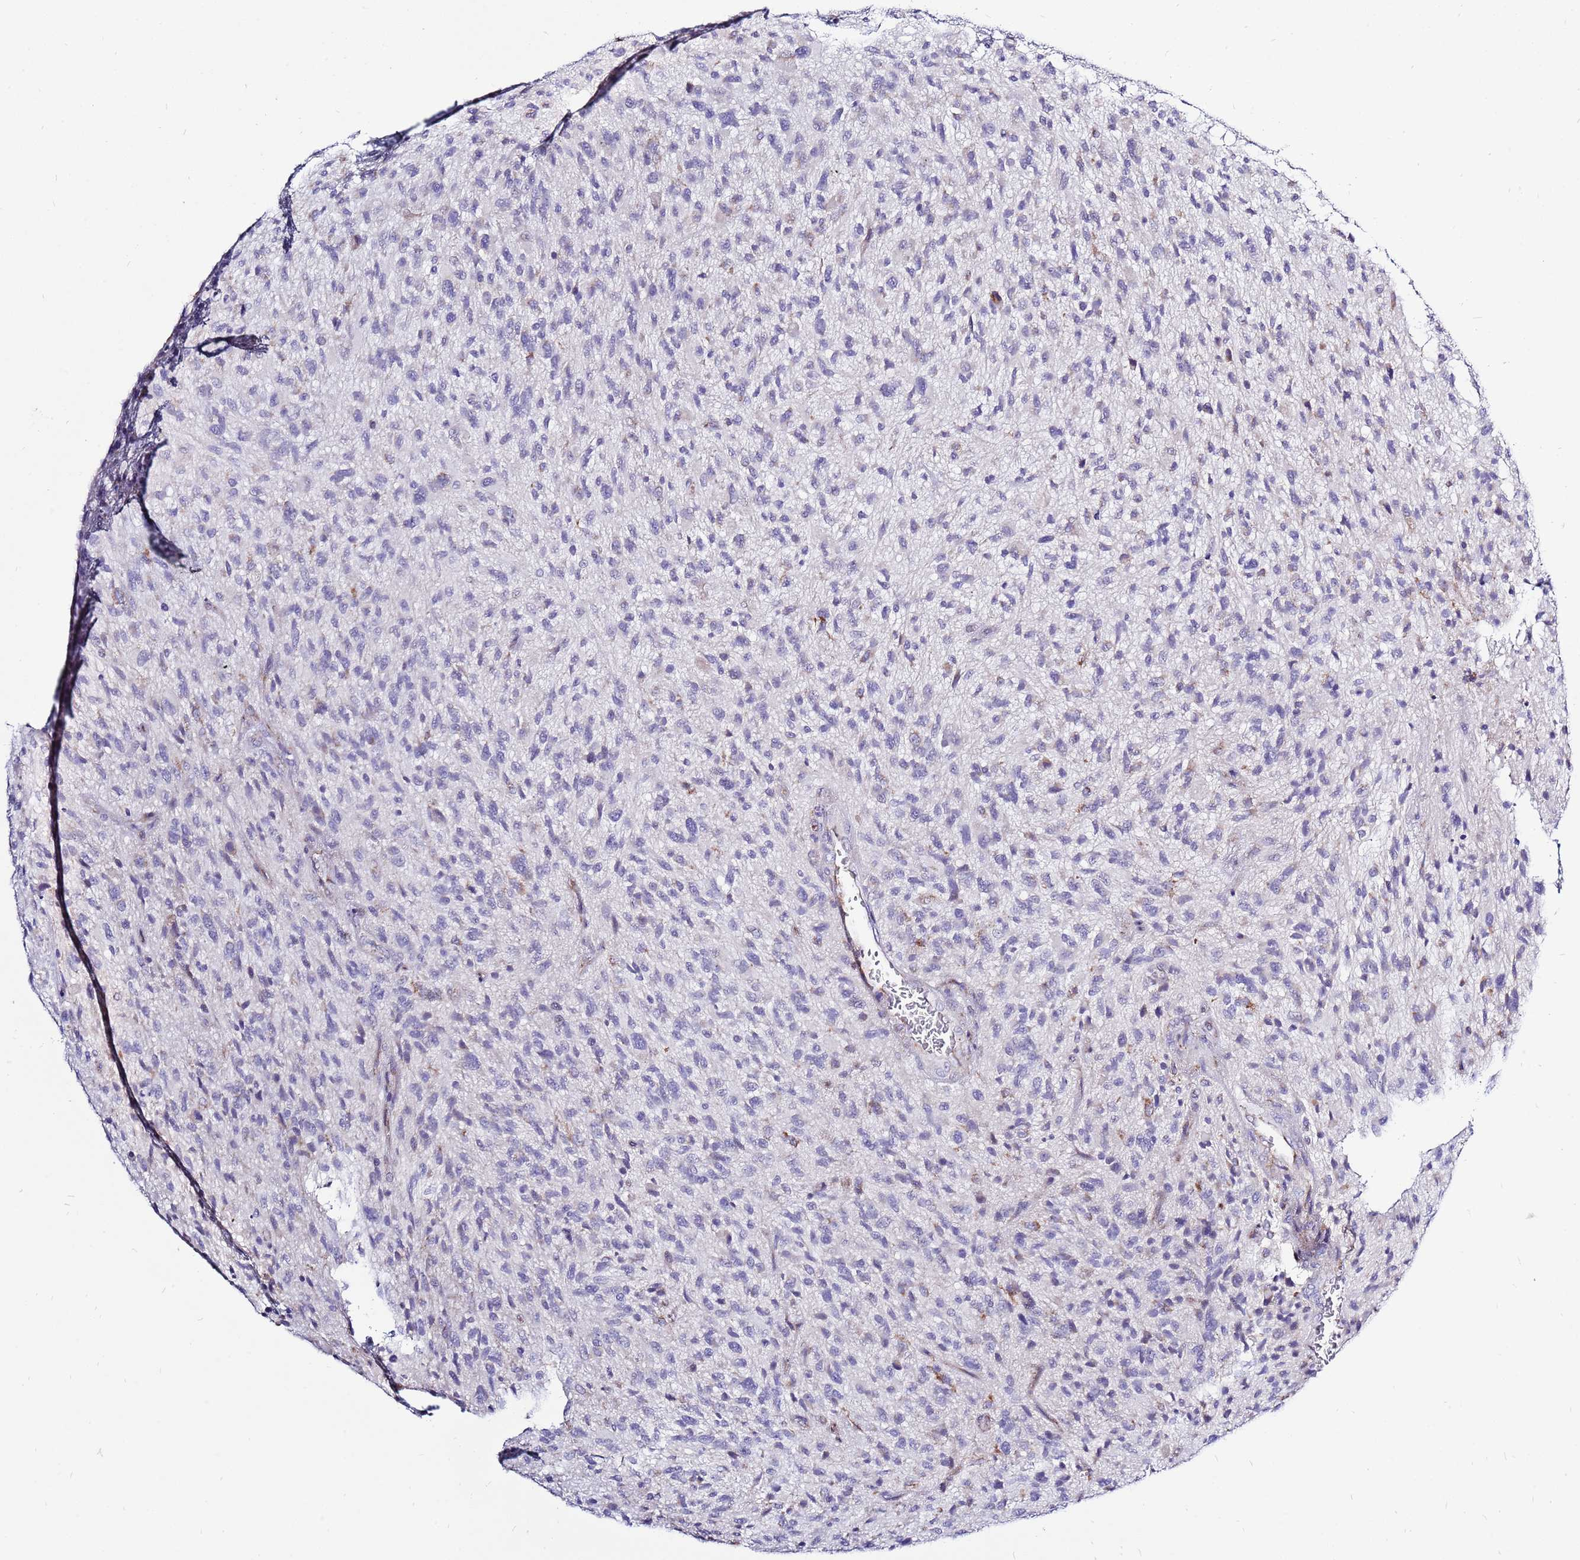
{"staining": {"intensity": "negative", "quantity": "none", "location": "none"}, "tissue": "glioma", "cell_type": "Tumor cells", "image_type": "cancer", "snomed": [{"axis": "morphology", "description": "Glioma, malignant, High grade"}, {"axis": "topography", "description": "Brain"}], "caption": "IHC of glioma reveals no expression in tumor cells.", "gene": "IGF1R", "patient": {"sex": "male", "age": 47}}